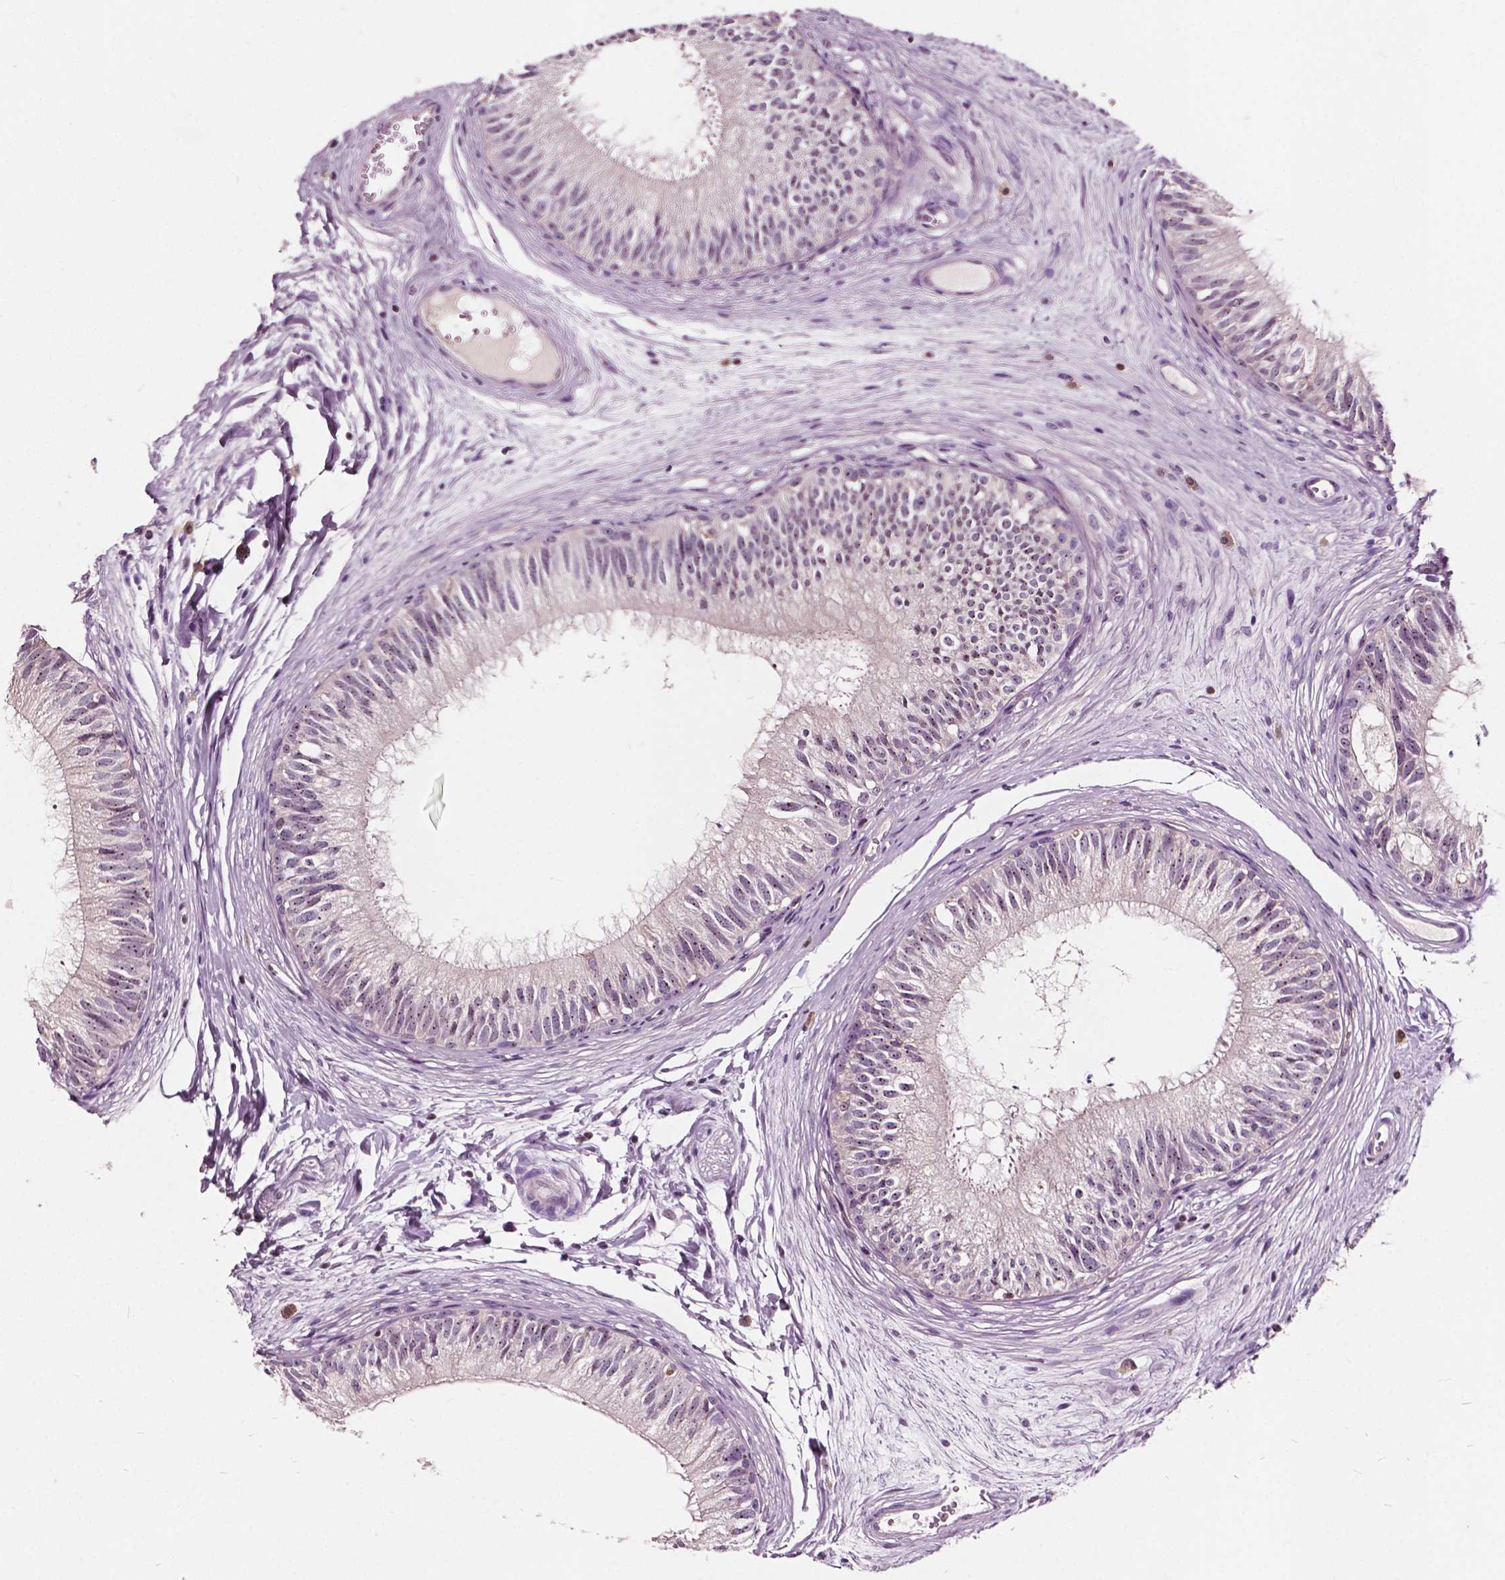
{"staining": {"intensity": "moderate", "quantity": "<25%", "location": "nuclear"}, "tissue": "epididymis", "cell_type": "Glandular cells", "image_type": "normal", "snomed": [{"axis": "morphology", "description": "Normal tissue, NOS"}, {"axis": "topography", "description": "Epididymis"}], "caption": "DAB (3,3'-diaminobenzidine) immunohistochemical staining of unremarkable human epididymis demonstrates moderate nuclear protein staining in about <25% of glandular cells. Using DAB (brown) and hematoxylin (blue) stains, captured at high magnification using brightfield microscopy.", "gene": "ODF3L2", "patient": {"sex": "male", "age": 29}}